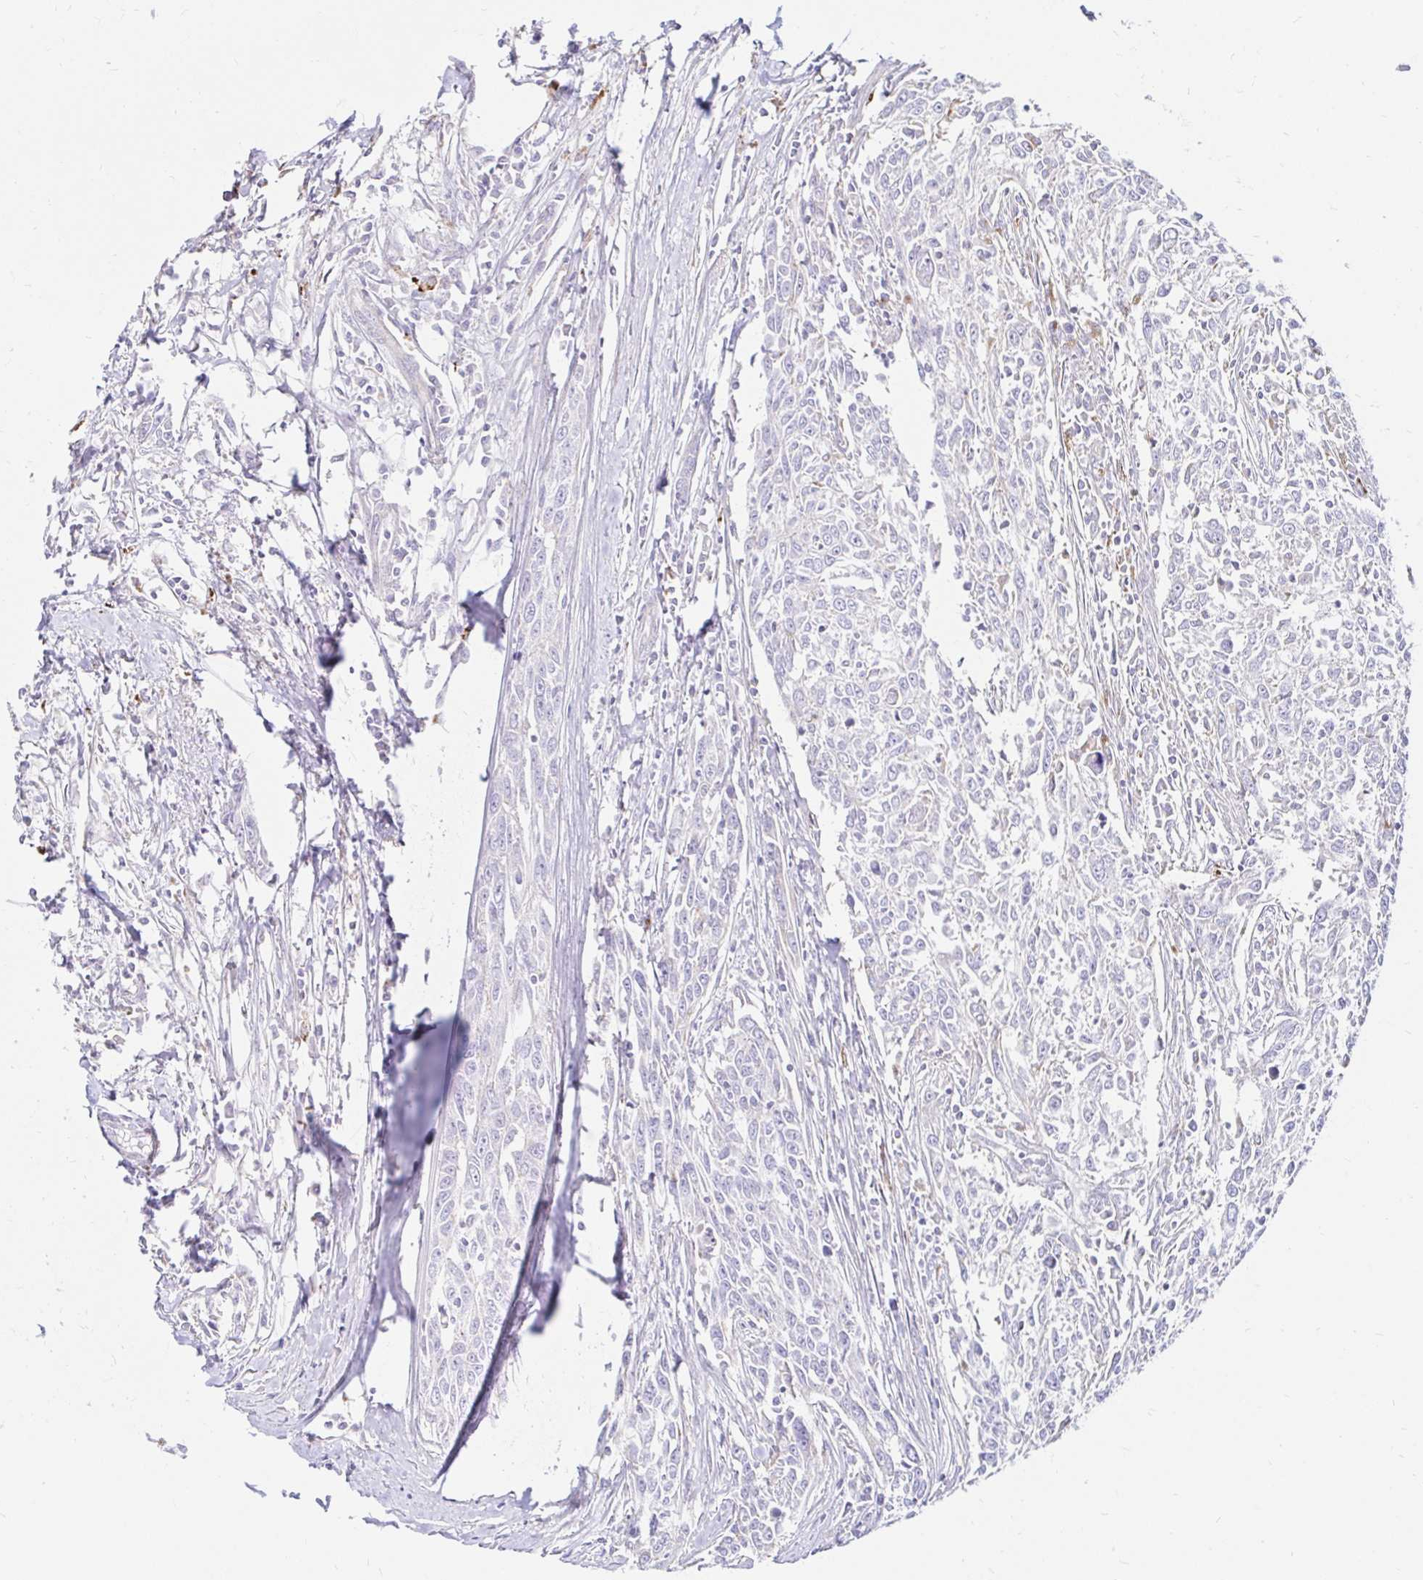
{"staining": {"intensity": "negative", "quantity": "none", "location": "none"}, "tissue": "breast cancer", "cell_type": "Tumor cells", "image_type": "cancer", "snomed": [{"axis": "morphology", "description": "Duct carcinoma"}, {"axis": "topography", "description": "Breast"}], "caption": "This micrograph is of breast invasive ductal carcinoma stained with immunohistochemistry (IHC) to label a protein in brown with the nuclei are counter-stained blue. There is no positivity in tumor cells.", "gene": "FUCA1", "patient": {"sex": "female", "age": 50}}